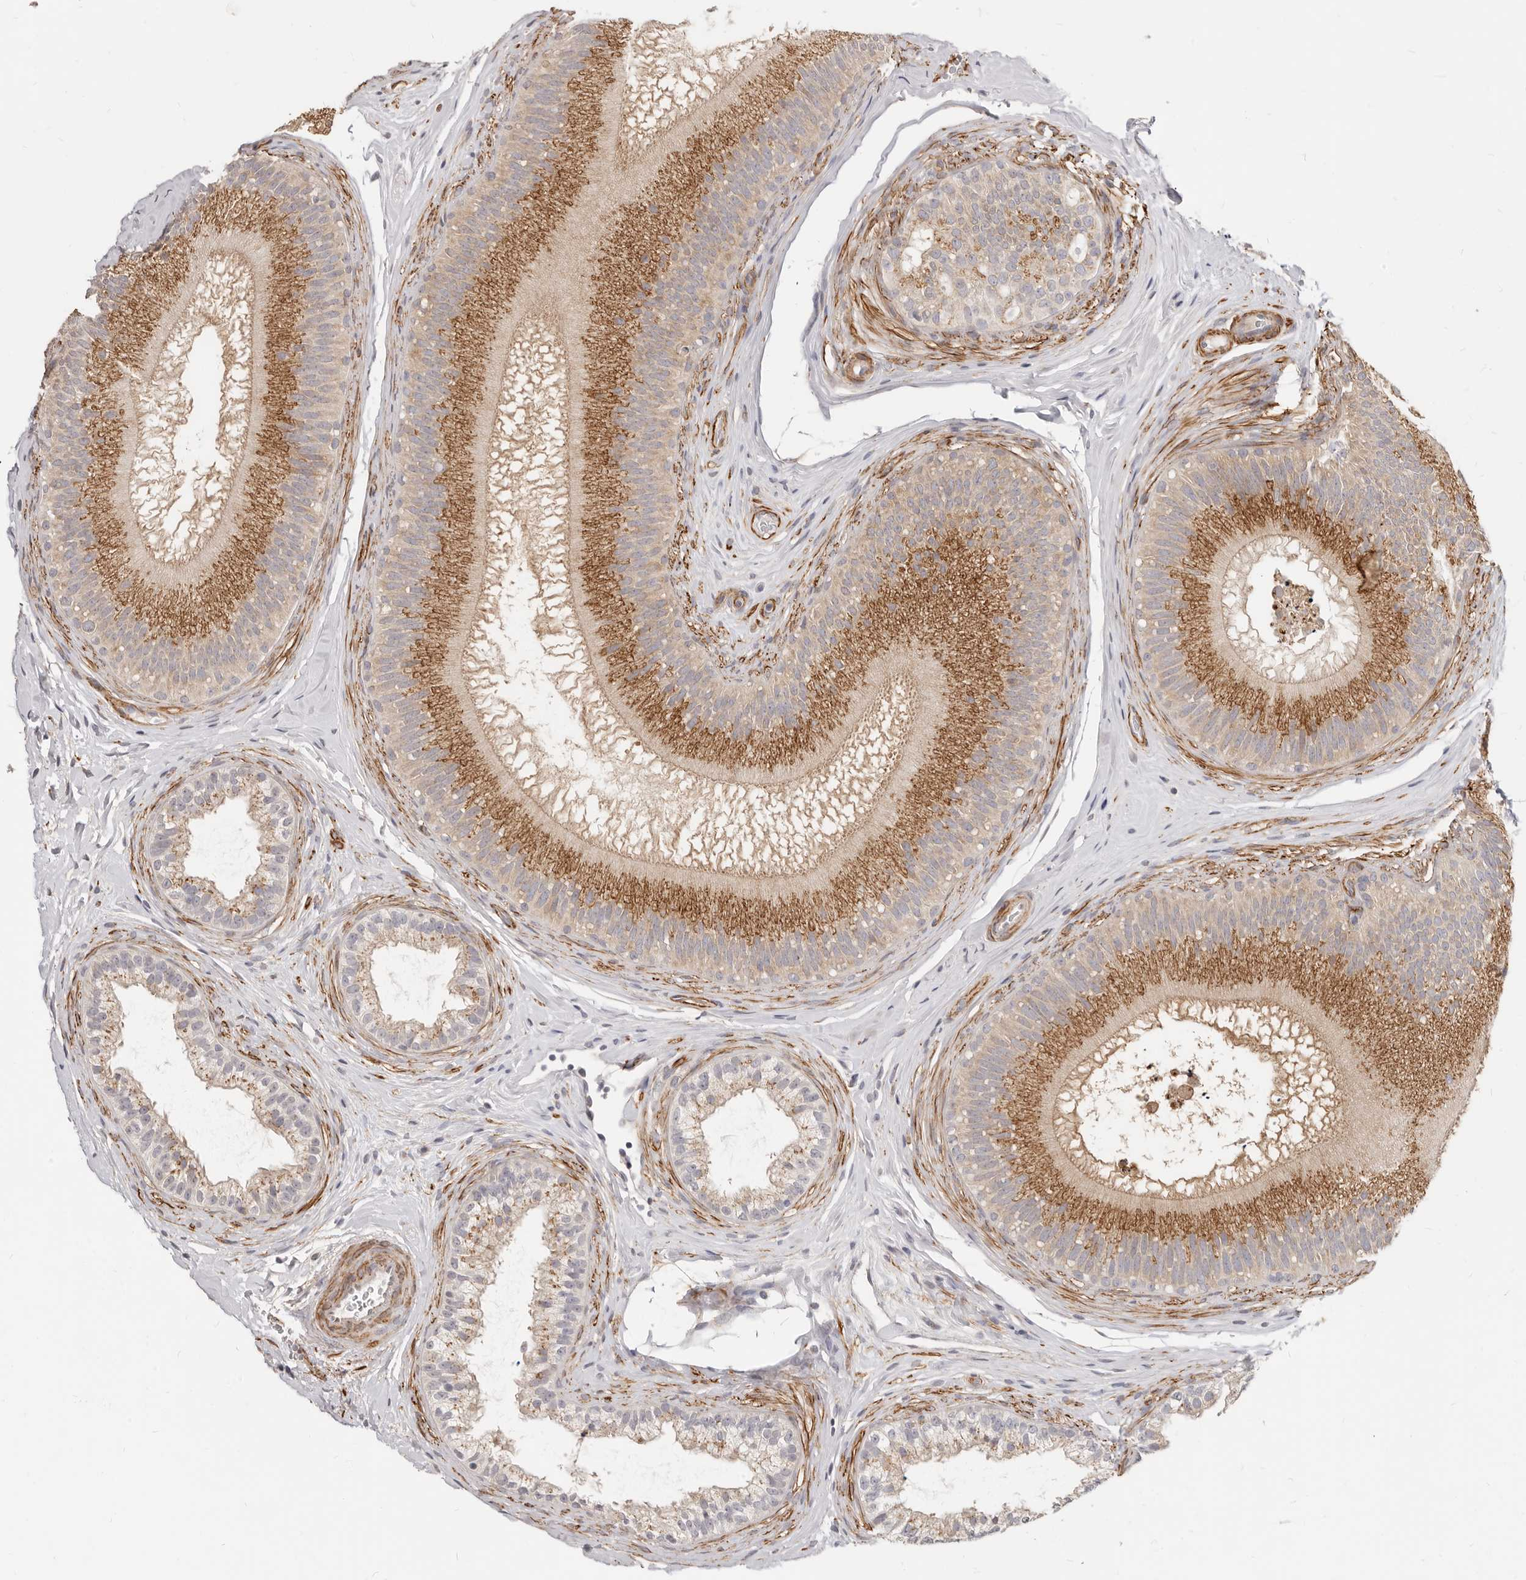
{"staining": {"intensity": "moderate", "quantity": "25%-75%", "location": "cytoplasmic/membranous"}, "tissue": "epididymis", "cell_type": "Glandular cells", "image_type": "normal", "snomed": [{"axis": "morphology", "description": "Normal tissue, NOS"}, {"axis": "topography", "description": "Epididymis"}], "caption": "Human epididymis stained for a protein (brown) demonstrates moderate cytoplasmic/membranous positive positivity in about 25%-75% of glandular cells.", "gene": "RABAC1", "patient": {"sex": "male", "age": 45}}